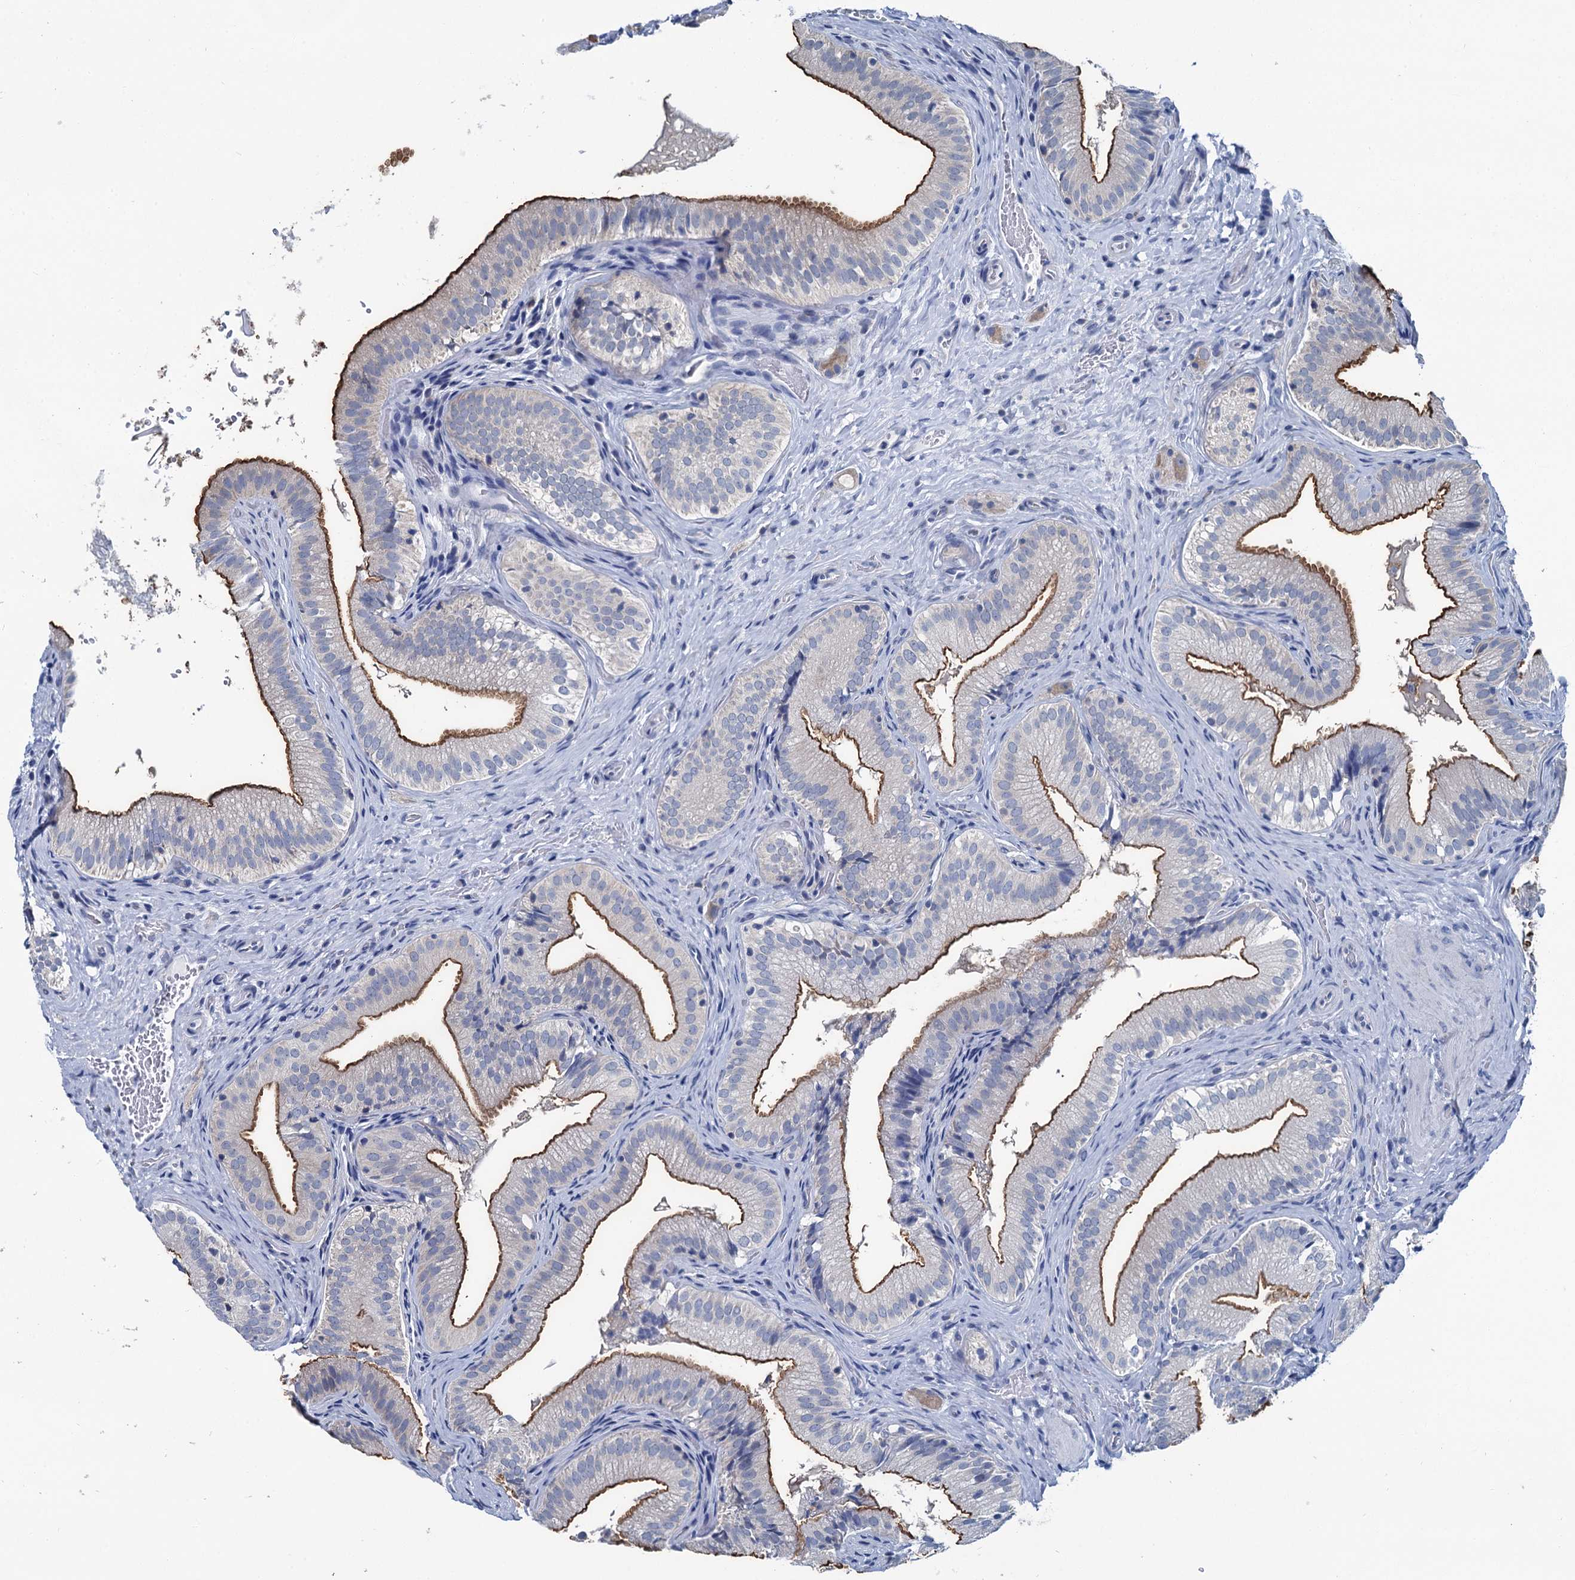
{"staining": {"intensity": "moderate", "quantity": "25%-75%", "location": "cytoplasmic/membranous"}, "tissue": "gallbladder", "cell_type": "Glandular cells", "image_type": "normal", "snomed": [{"axis": "morphology", "description": "Normal tissue, NOS"}, {"axis": "topography", "description": "Gallbladder"}], "caption": "Glandular cells display medium levels of moderate cytoplasmic/membranous positivity in approximately 25%-75% of cells in normal human gallbladder.", "gene": "MIOX", "patient": {"sex": "female", "age": 30}}